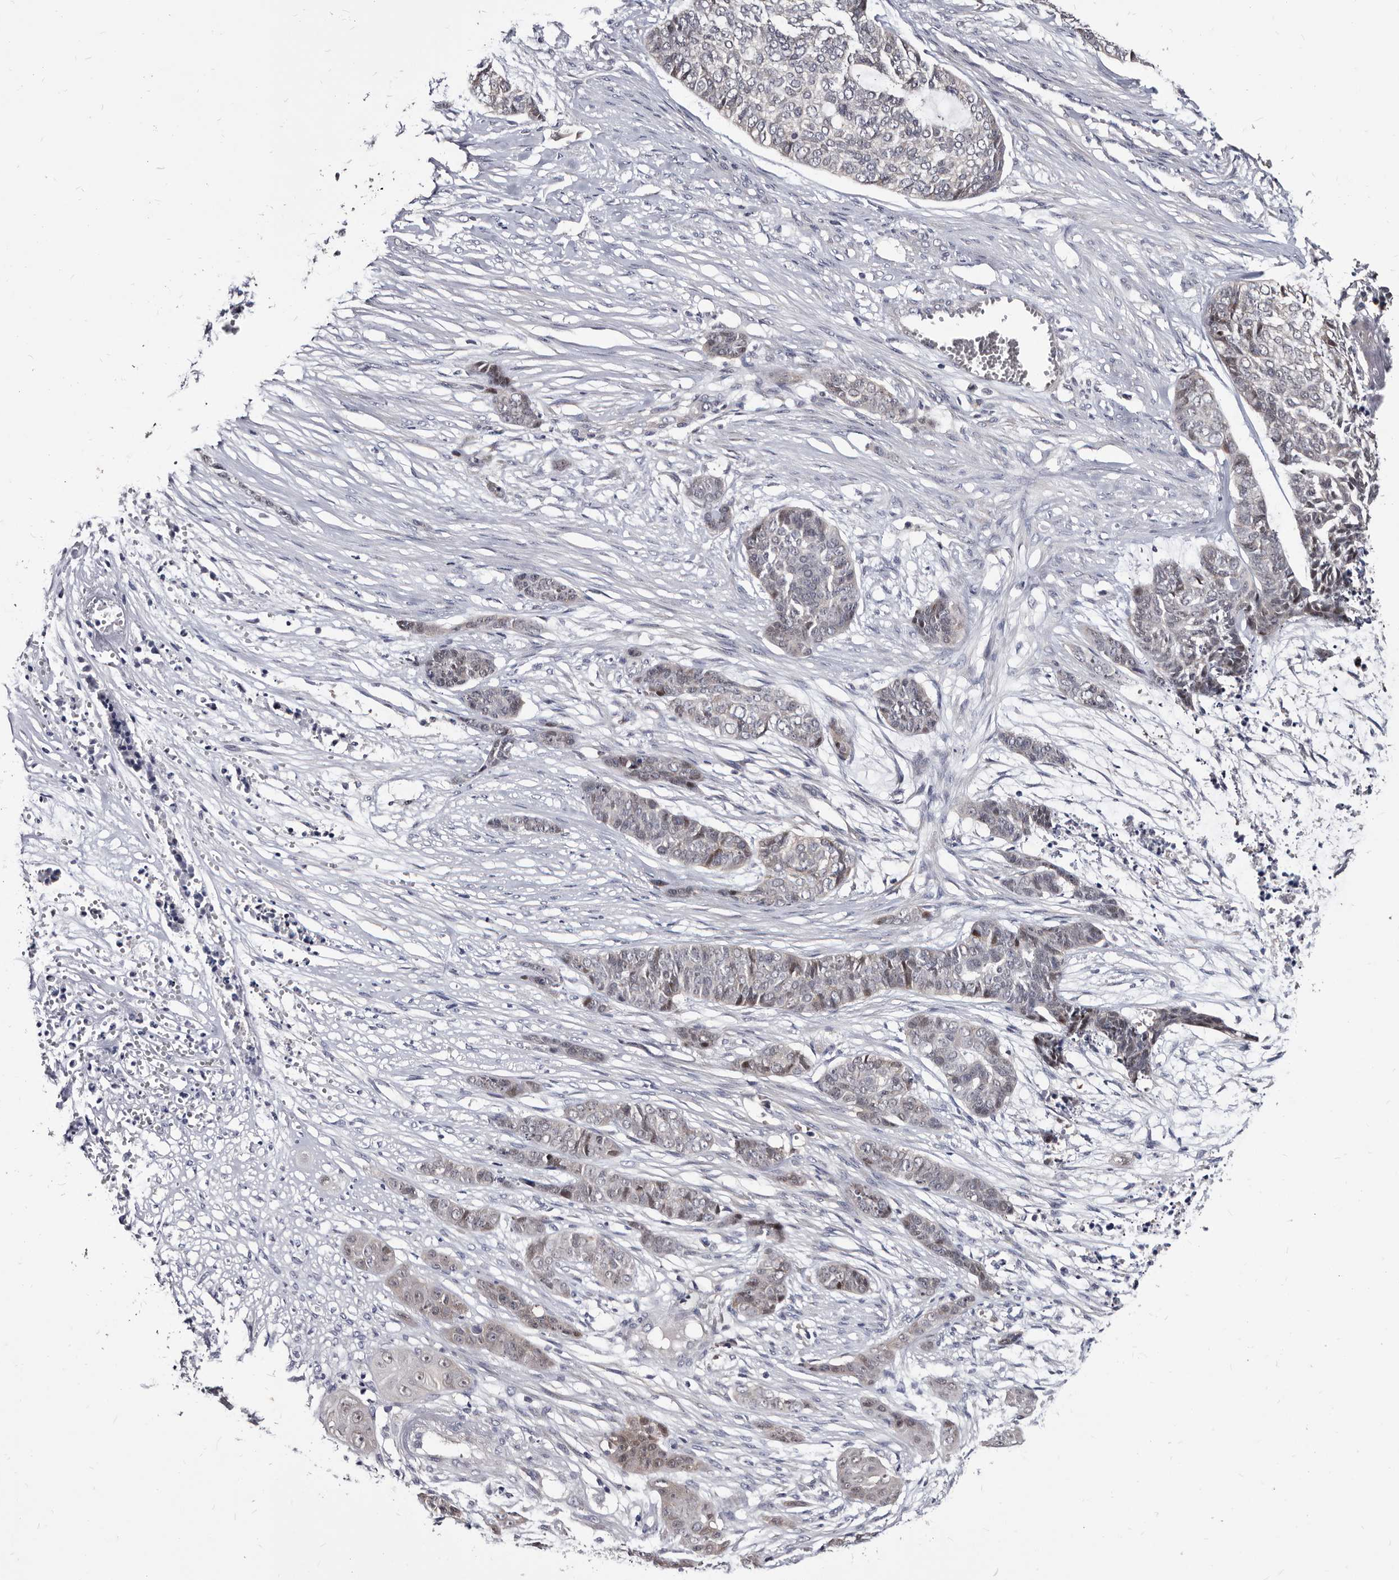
{"staining": {"intensity": "moderate", "quantity": "<25%", "location": "nuclear"}, "tissue": "skin cancer", "cell_type": "Tumor cells", "image_type": "cancer", "snomed": [{"axis": "morphology", "description": "Basal cell carcinoma"}, {"axis": "topography", "description": "Skin"}], "caption": "Moderate nuclear positivity for a protein is appreciated in about <25% of tumor cells of skin basal cell carcinoma using immunohistochemistry.", "gene": "ABCF2", "patient": {"sex": "female", "age": 64}}